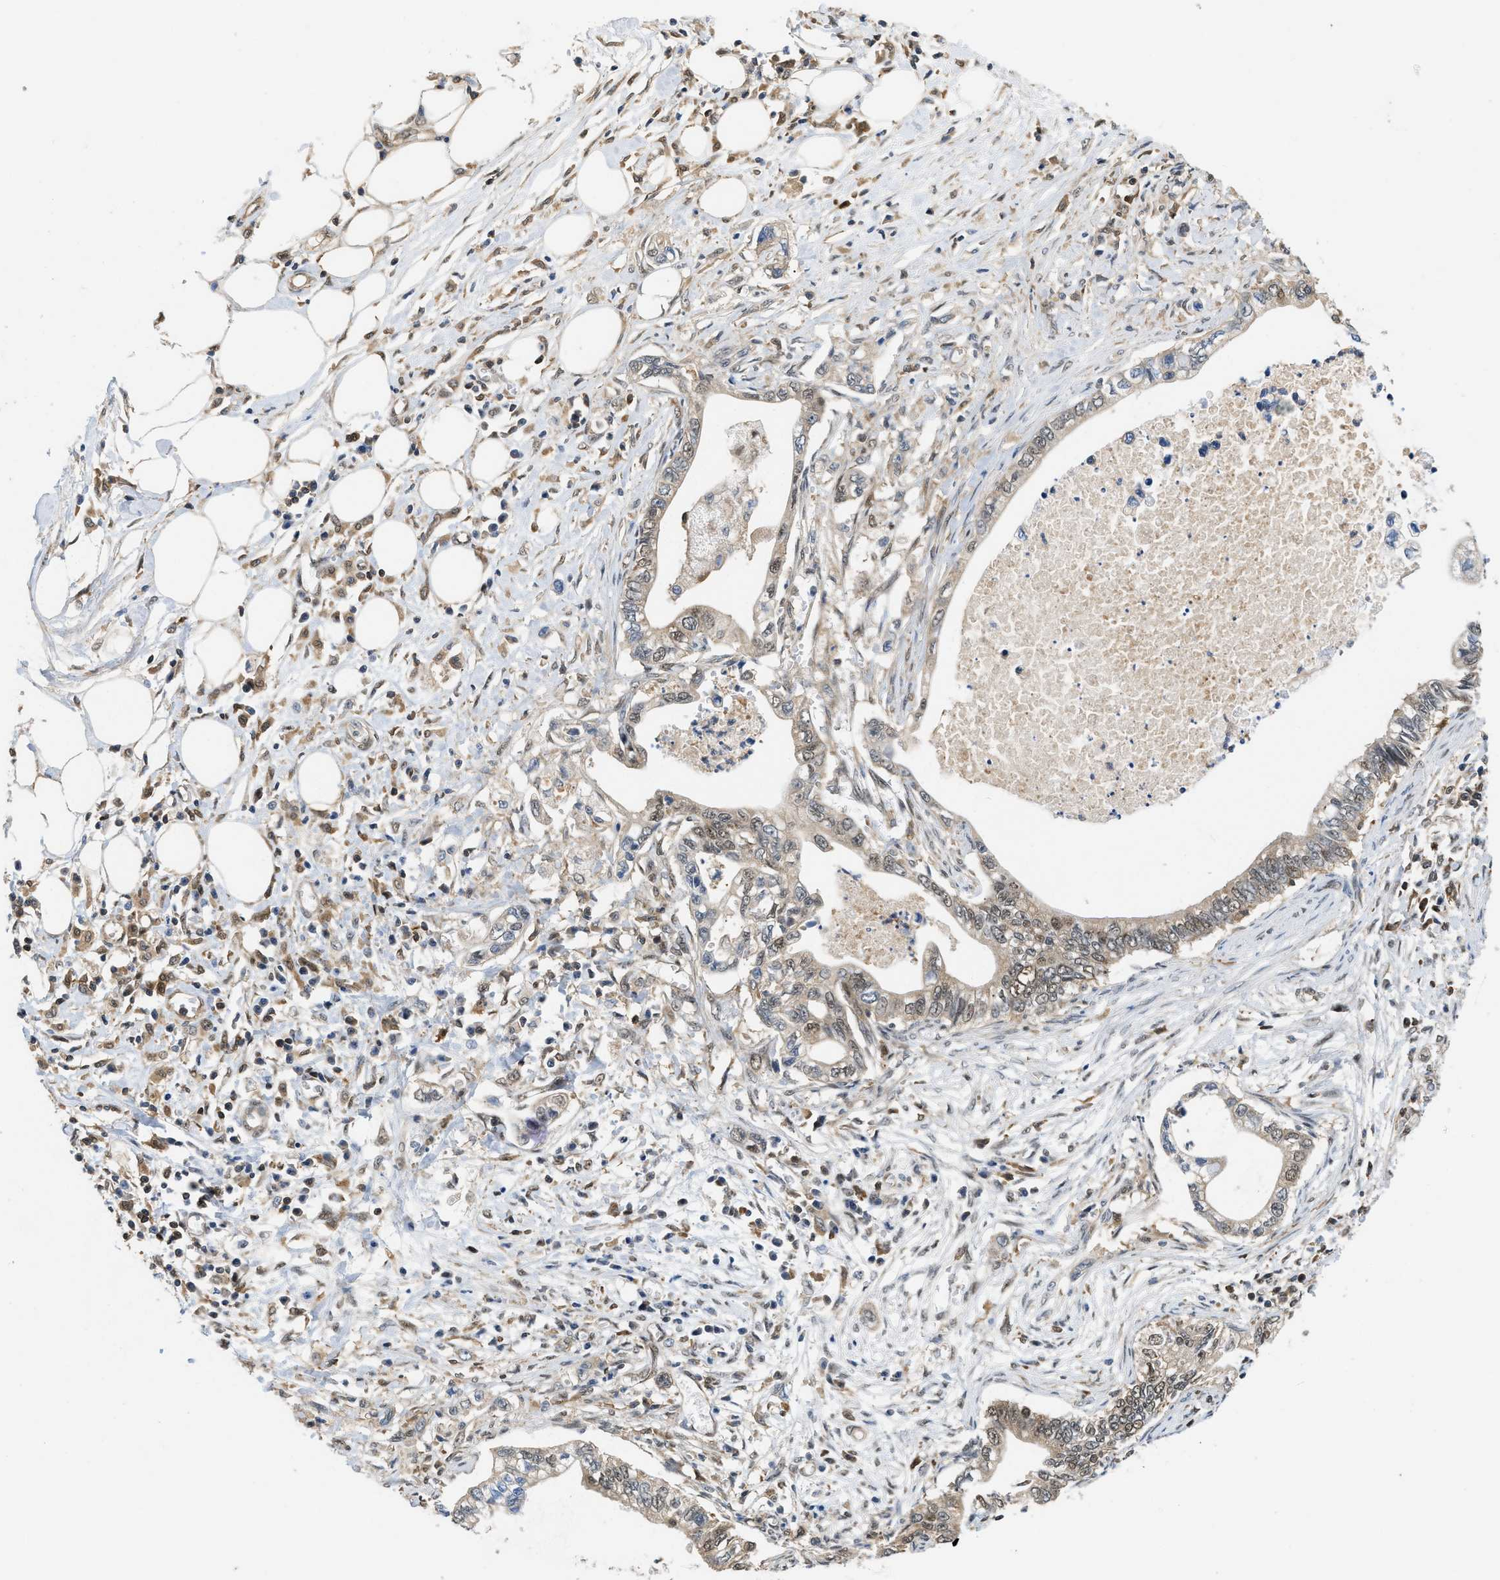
{"staining": {"intensity": "weak", "quantity": "25%-75%", "location": "cytoplasmic/membranous,nuclear"}, "tissue": "pancreatic cancer", "cell_type": "Tumor cells", "image_type": "cancer", "snomed": [{"axis": "morphology", "description": "Adenocarcinoma, NOS"}, {"axis": "topography", "description": "Pancreas"}], "caption": "Weak cytoplasmic/membranous and nuclear staining is identified in about 25%-75% of tumor cells in pancreatic cancer.", "gene": "ATF7IP", "patient": {"sex": "male", "age": 56}}